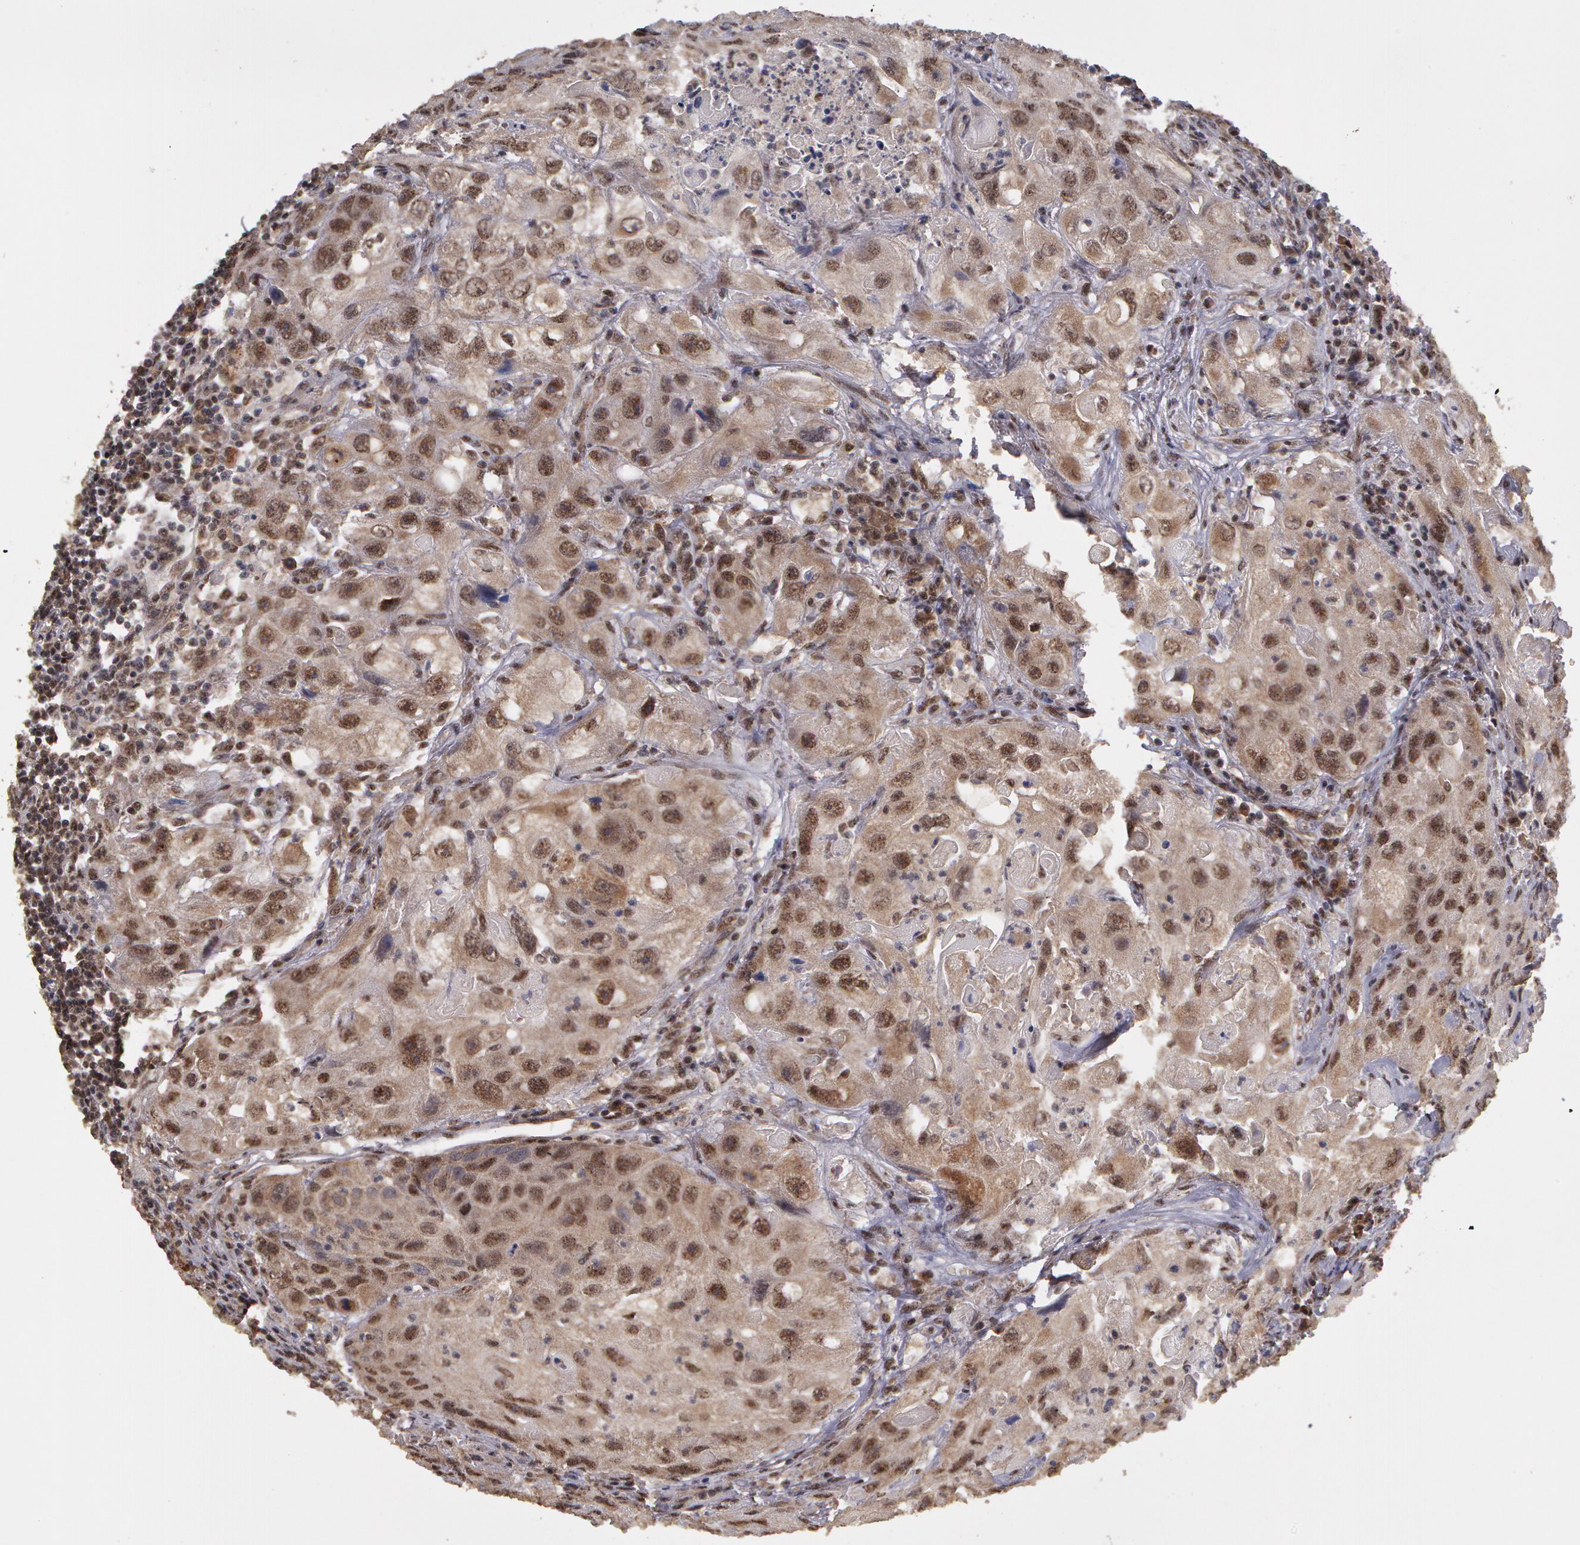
{"staining": {"intensity": "strong", "quantity": "25%-75%", "location": "cytoplasmic/membranous,nuclear"}, "tissue": "head and neck cancer", "cell_type": "Tumor cells", "image_type": "cancer", "snomed": [{"axis": "morphology", "description": "Squamous cell carcinoma, NOS"}, {"axis": "topography", "description": "Head-Neck"}], "caption": "This histopathology image shows squamous cell carcinoma (head and neck) stained with immunohistochemistry (IHC) to label a protein in brown. The cytoplasmic/membranous and nuclear of tumor cells show strong positivity for the protein. Nuclei are counter-stained blue.", "gene": "GLIS1", "patient": {"sex": "male", "age": 64}}